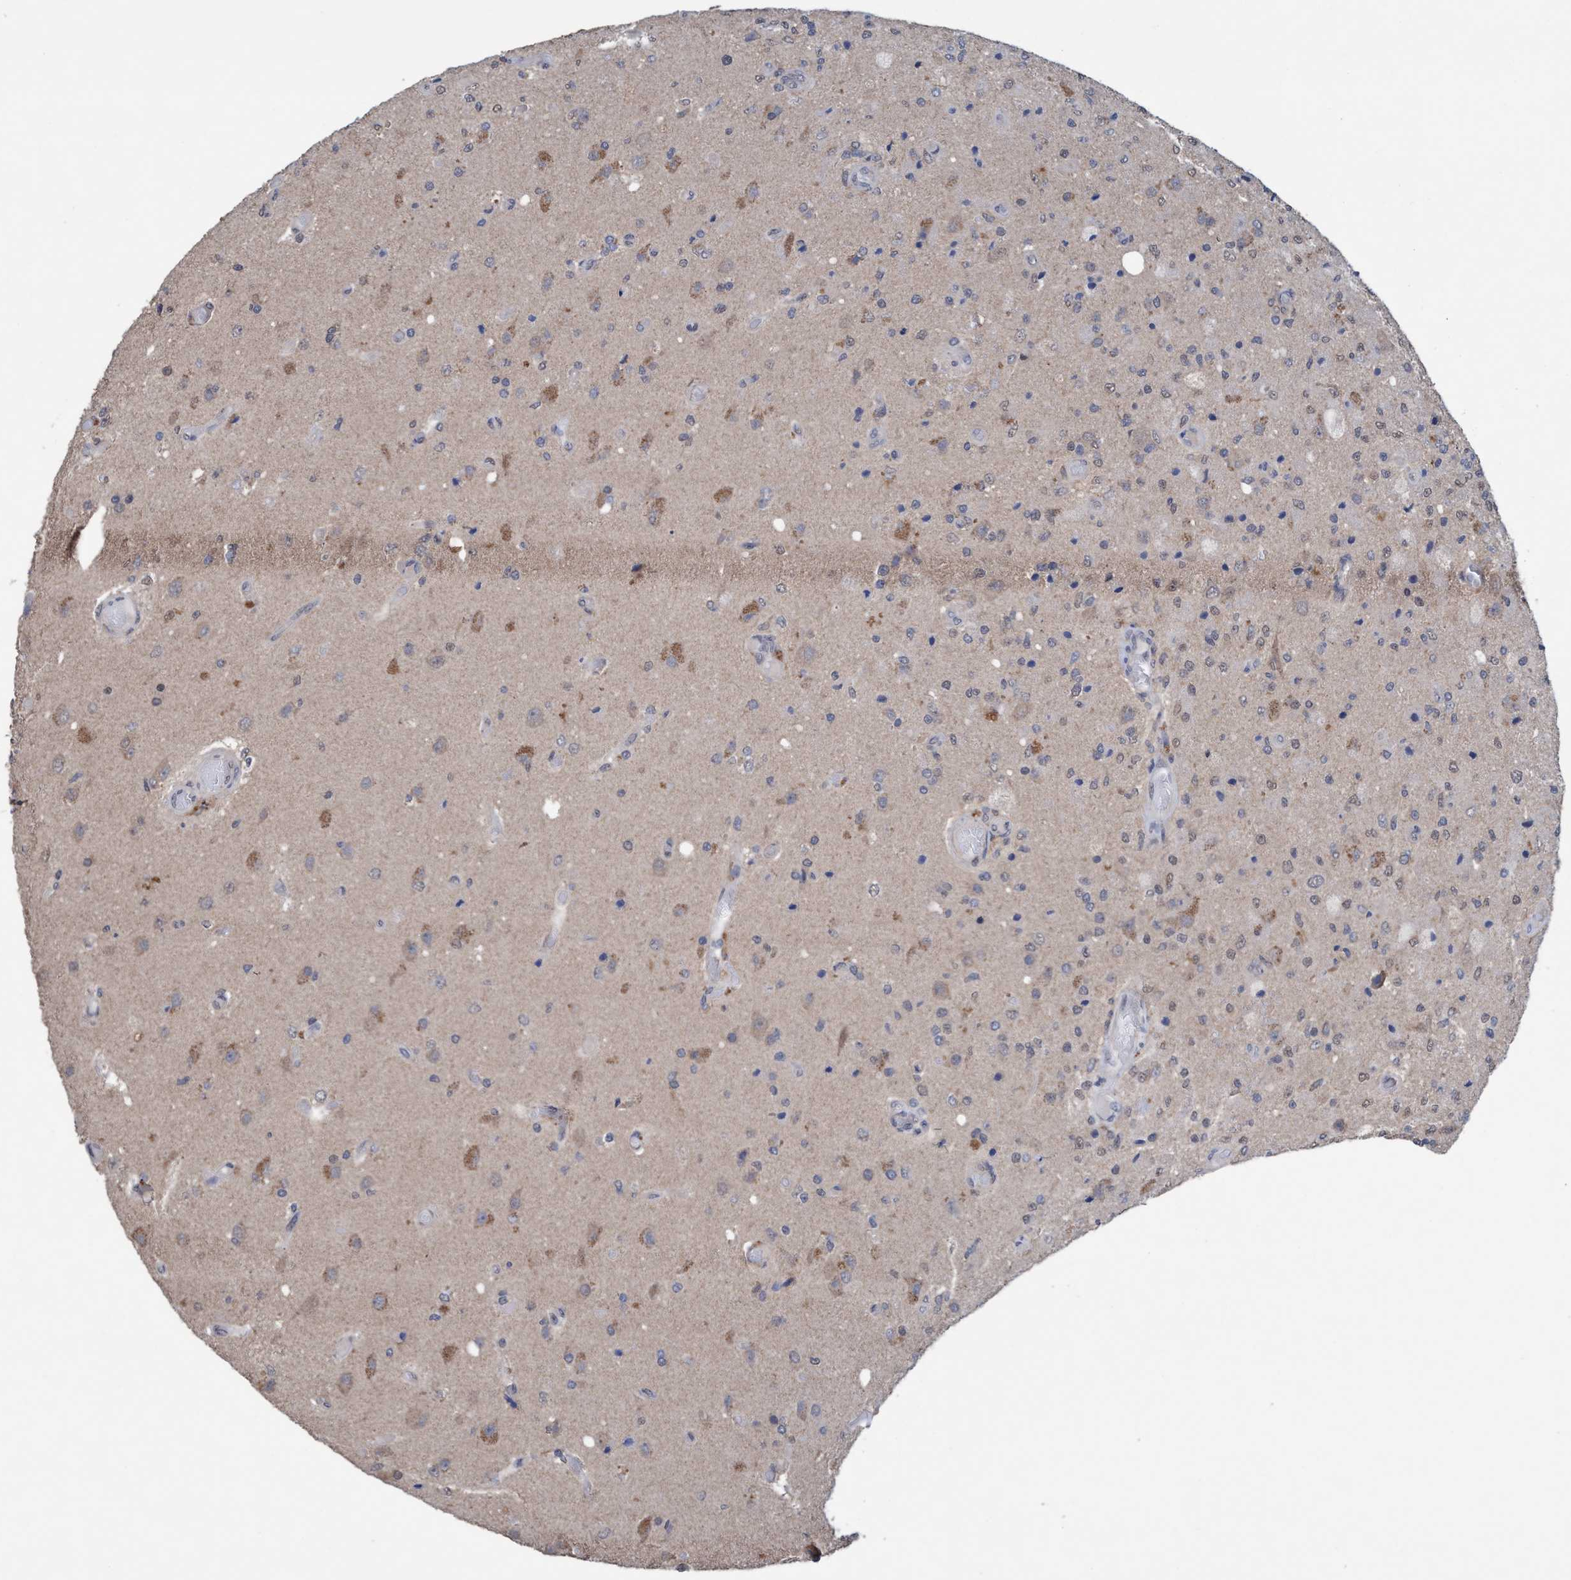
{"staining": {"intensity": "weak", "quantity": "<25%", "location": "cytoplasmic/membranous"}, "tissue": "glioma", "cell_type": "Tumor cells", "image_type": "cancer", "snomed": [{"axis": "morphology", "description": "Normal tissue, NOS"}, {"axis": "morphology", "description": "Glioma, malignant, High grade"}, {"axis": "topography", "description": "Cerebral cortex"}], "caption": "This image is of glioma stained with IHC to label a protein in brown with the nuclei are counter-stained blue. There is no expression in tumor cells.", "gene": "GLOD4", "patient": {"sex": "male", "age": 77}}